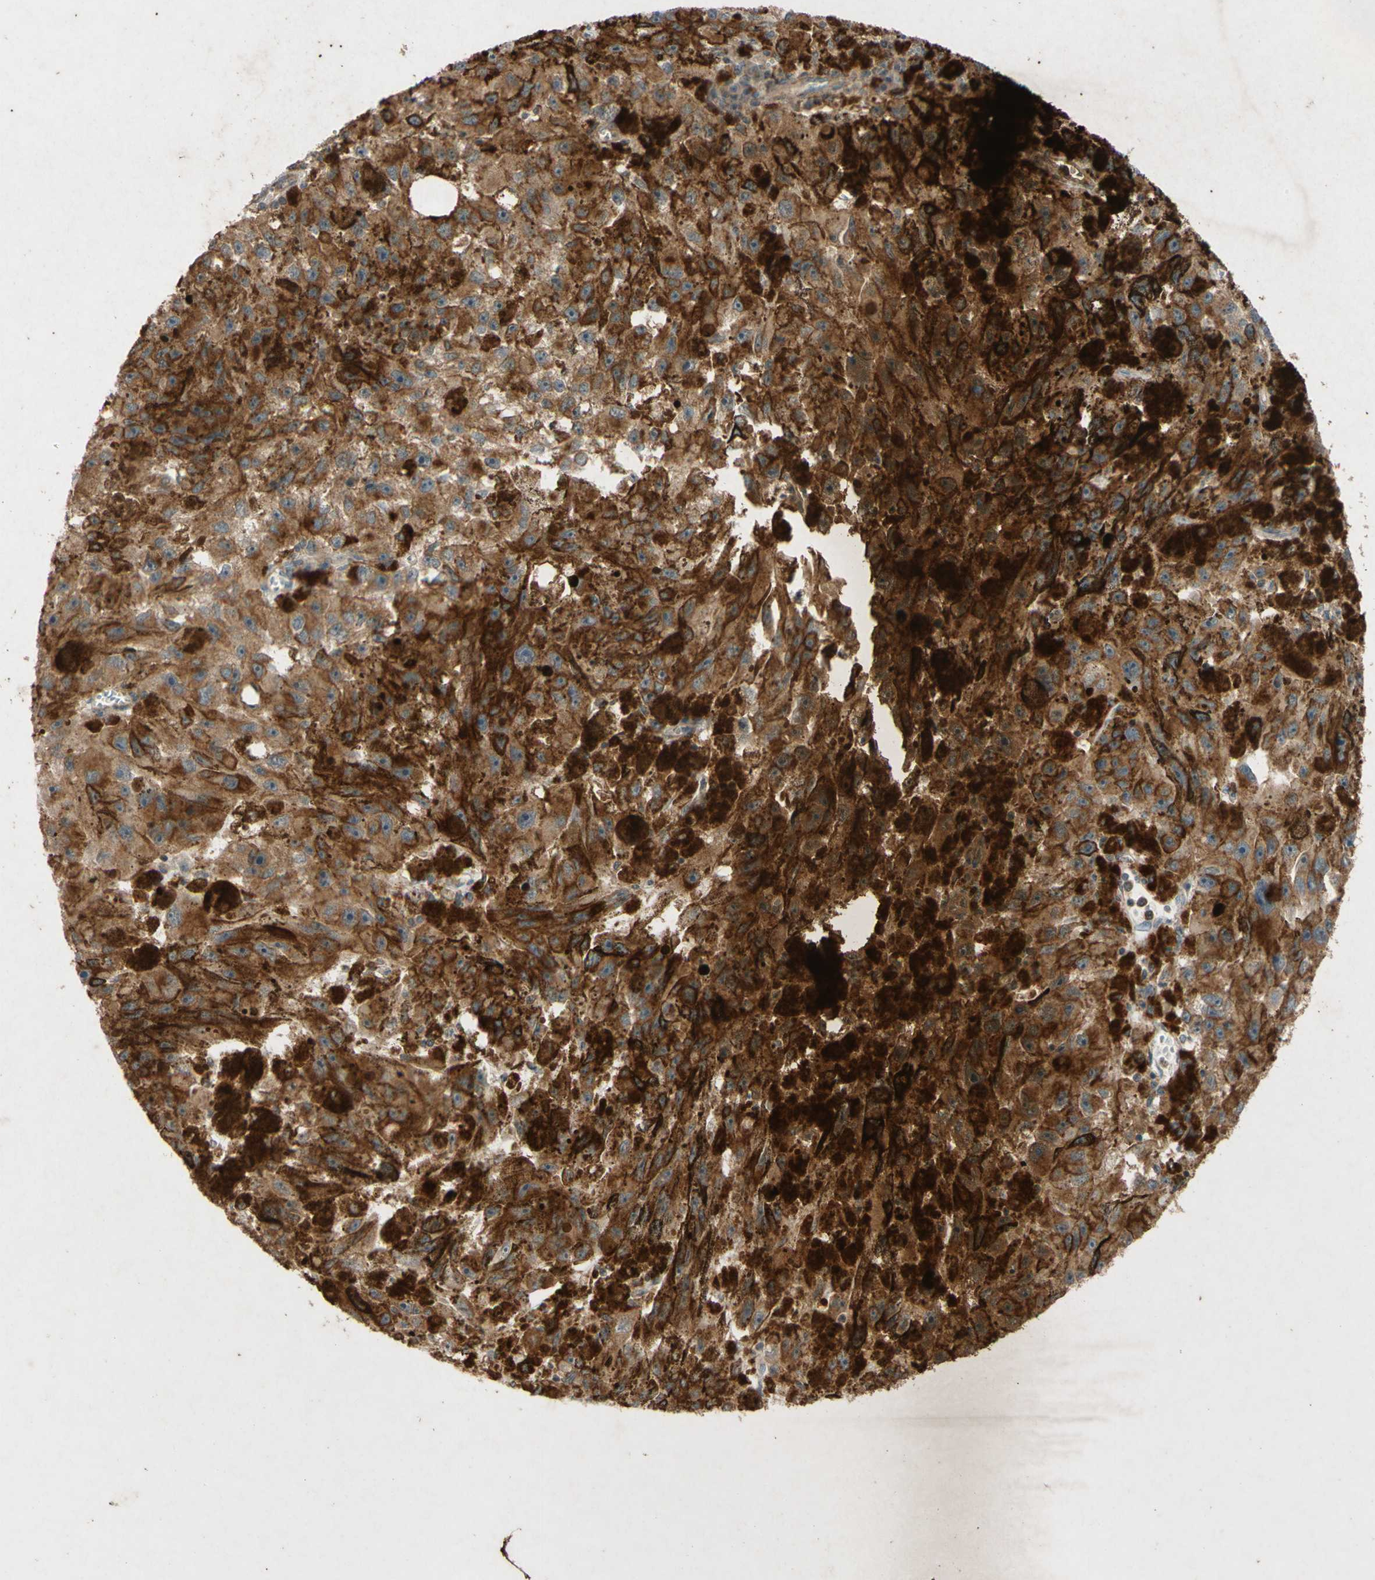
{"staining": {"intensity": "moderate", "quantity": ">75%", "location": "cytoplasmic/membranous"}, "tissue": "melanoma", "cell_type": "Tumor cells", "image_type": "cancer", "snomed": [{"axis": "morphology", "description": "Malignant melanoma, NOS"}, {"axis": "topography", "description": "Skin"}], "caption": "Protein analysis of malignant melanoma tissue demonstrates moderate cytoplasmic/membranous positivity in approximately >75% of tumor cells. (DAB (3,3'-diaminobenzidine) IHC, brown staining for protein, blue staining for nuclei).", "gene": "ATP6V1F", "patient": {"sex": "female", "age": 104}}